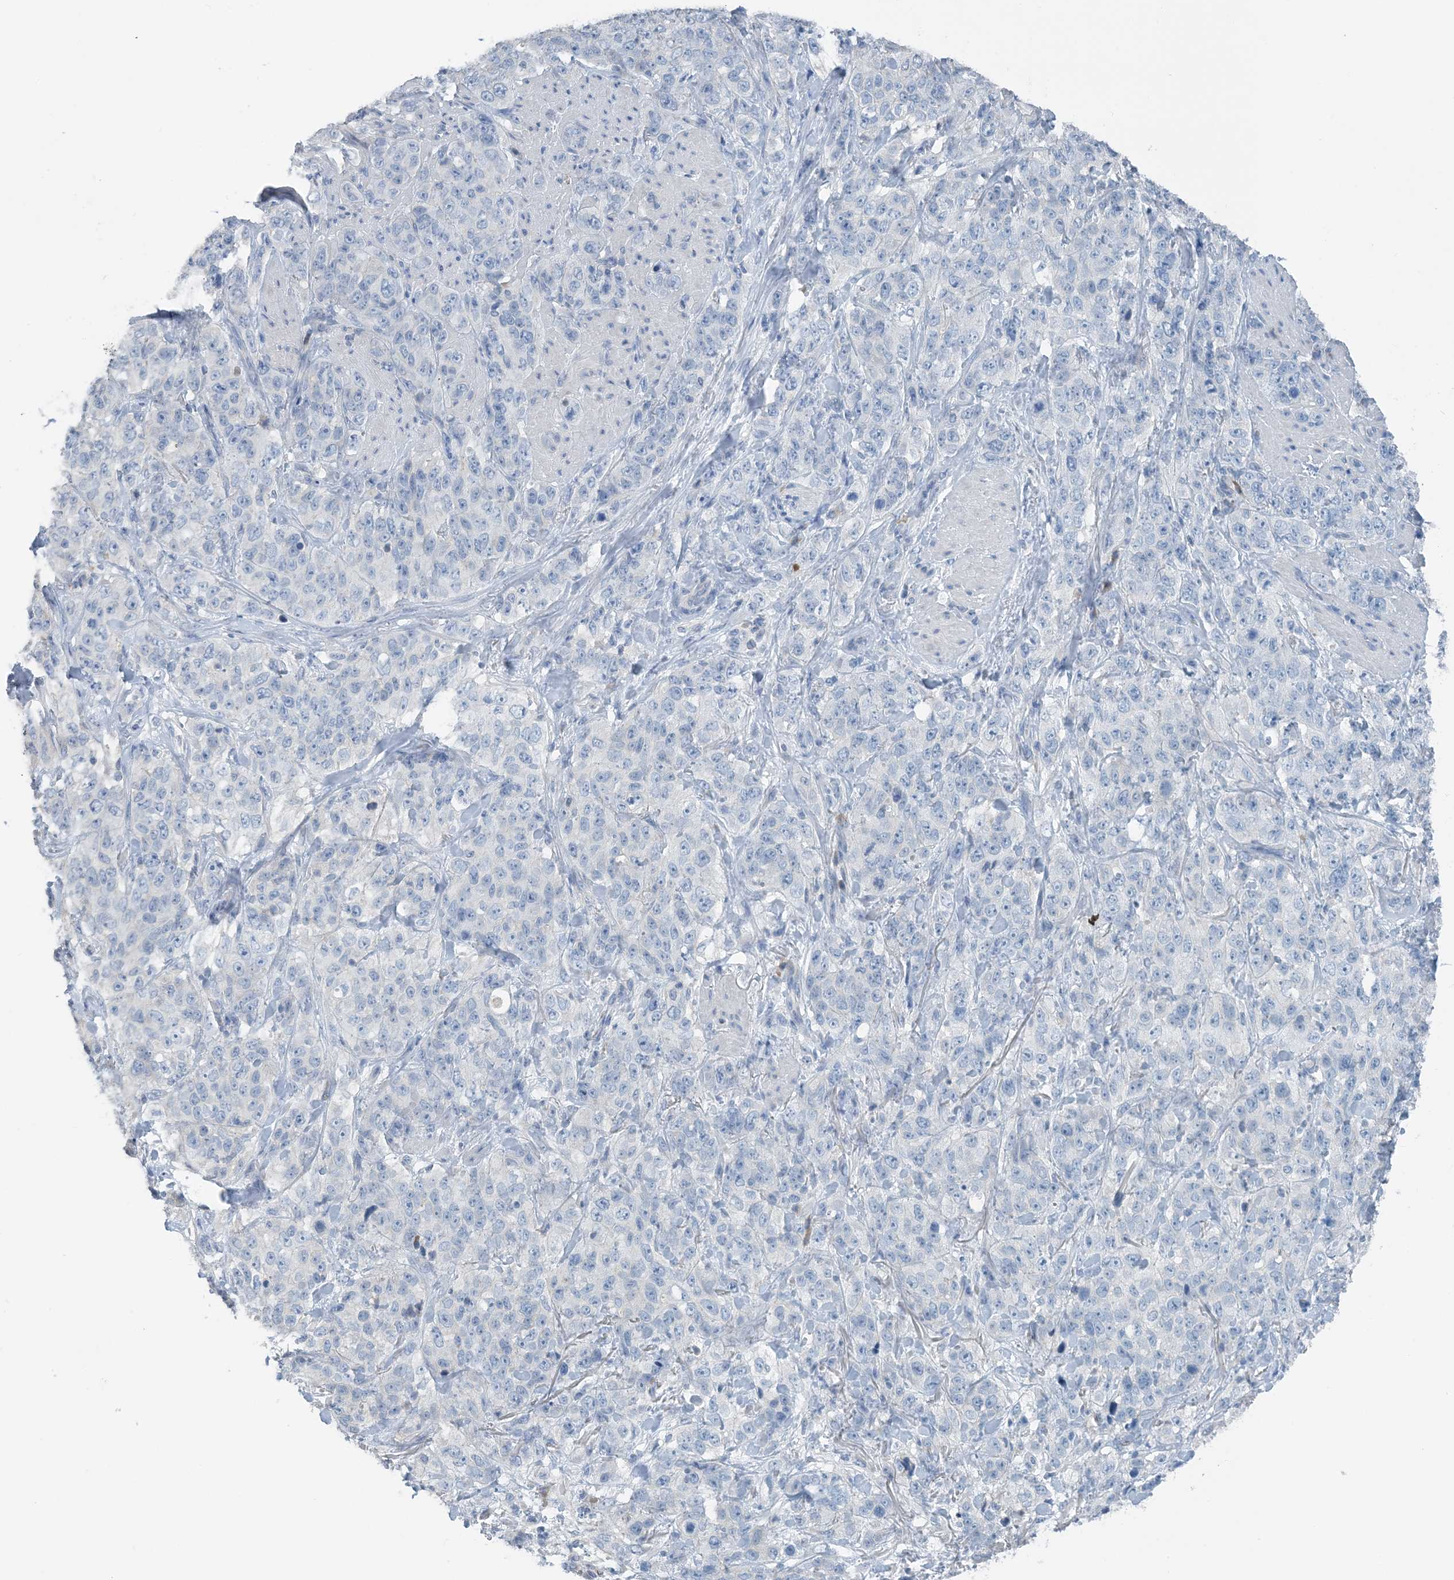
{"staining": {"intensity": "negative", "quantity": "none", "location": "none"}, "tissue": "stomach cancer", "cell_type": "Tumor cells", "image_type": "cancer", "snomed": [{"axis": "morphology", "description": "Adenocarcinoma, NOS"}, {"axis": "topography", "description": "Stomach"}], "caption": "Immunohistochemistry (IHC) of stomach adenocarcinoma shows no staining in tumor cells.", "gene": "CTRL", "patient": {"sex": "male", "age": 48}}